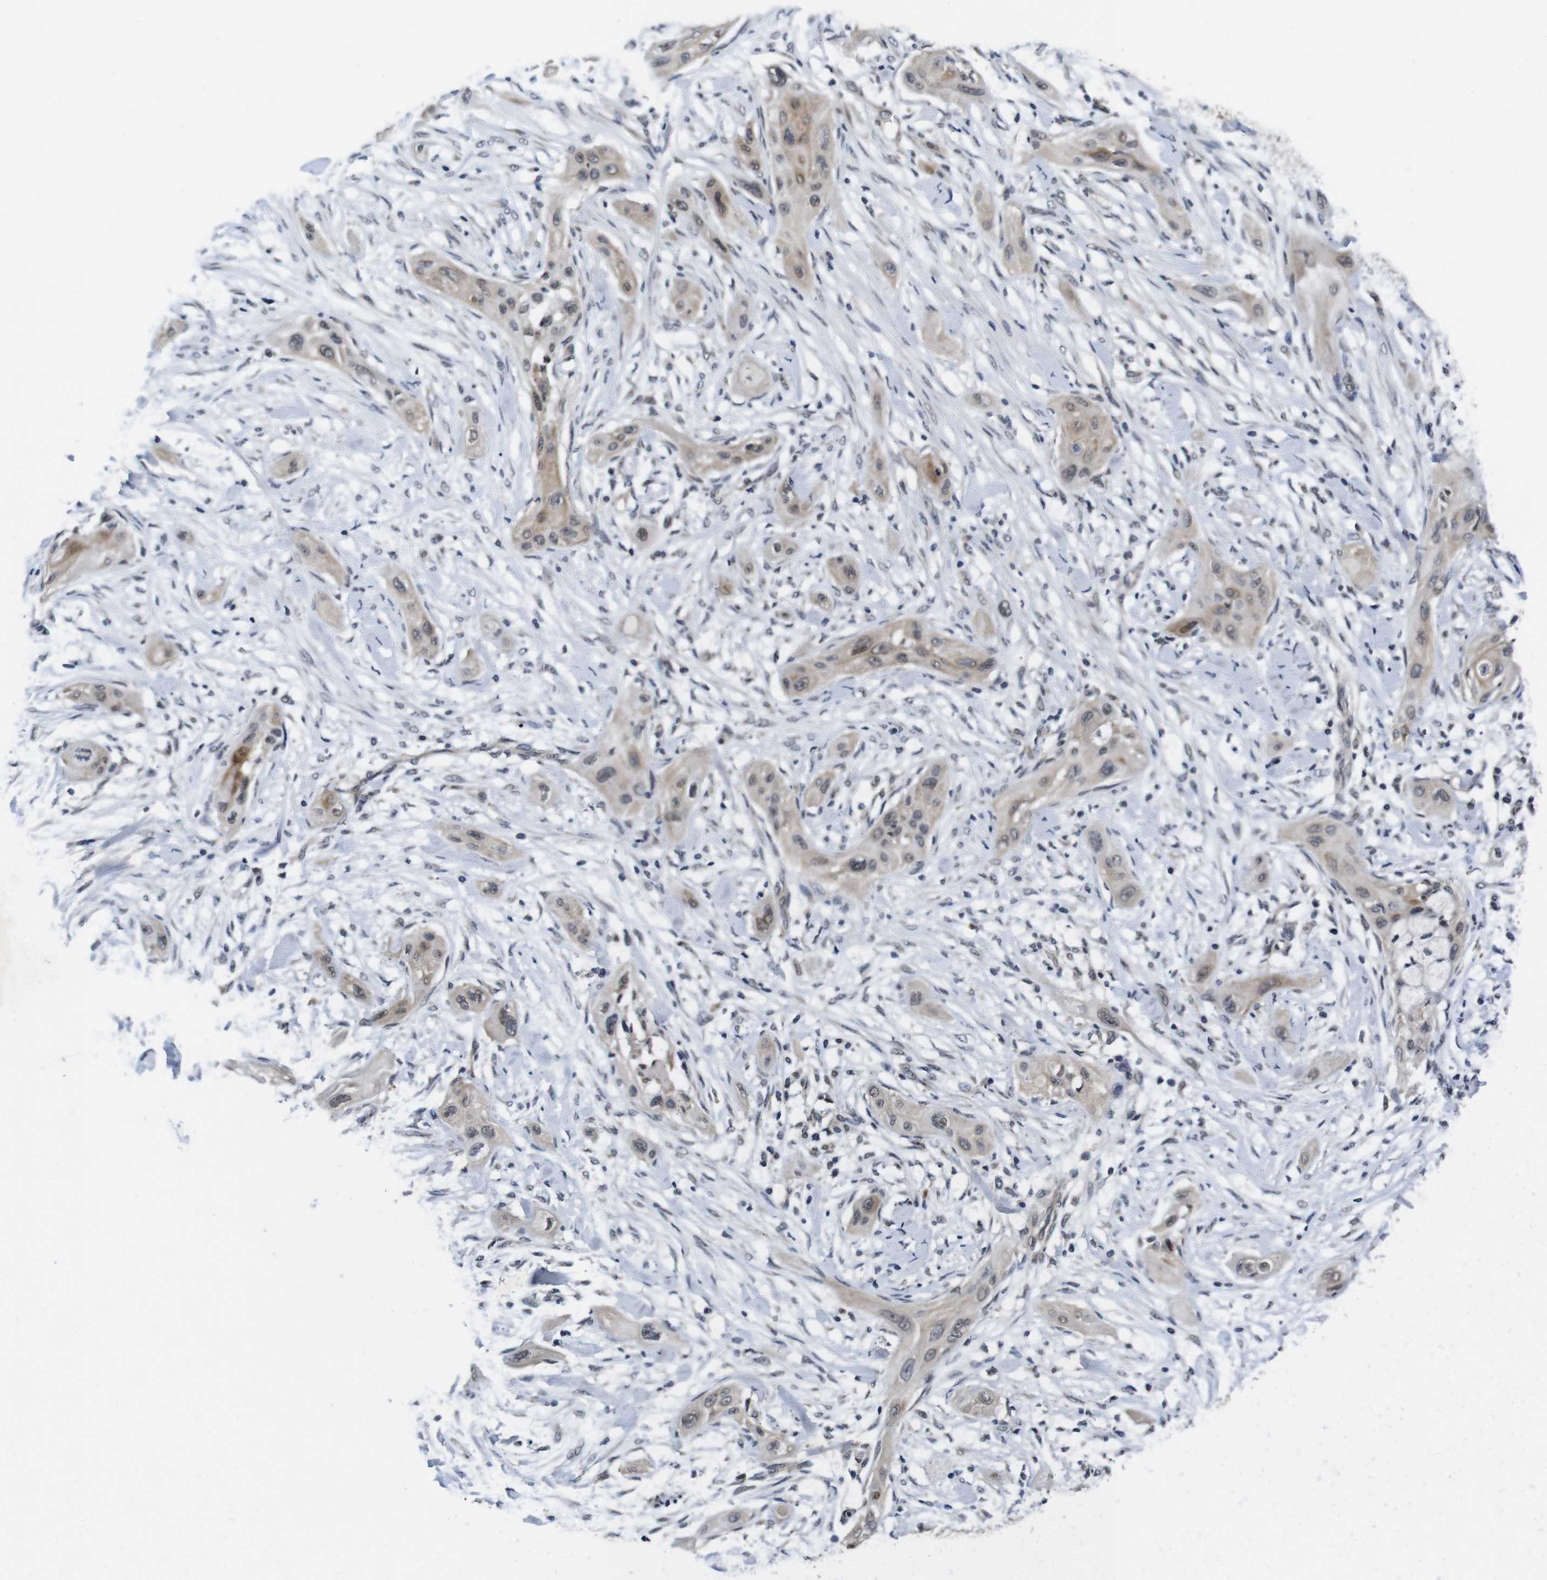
{"staining": {"intensity": "weak", "quantity": ">75%", "location": "cytoplasmic/membranous"}, "tissue": "lung cancer", "cell_type": "Tumor cells", "image_type": "cancer", "snomed": [{"axis": "morphology", "description": "Squamous cell carcinoma, NOS"}, {"axis": "topography", "description": "Lung"}], "caption": "Weak cytoplasmic/membranous protein expression is identified in about >75% of tumor cells in lung squamous cell carcinoma. (Stains: DAB (3,3'-diaminobenzidine) in brown, nuclei in blue, Microscopy: brightfield microscopy at high magnification).", "gene": "ZBTB46", "patient": {"sex": "female", "age": 47}}